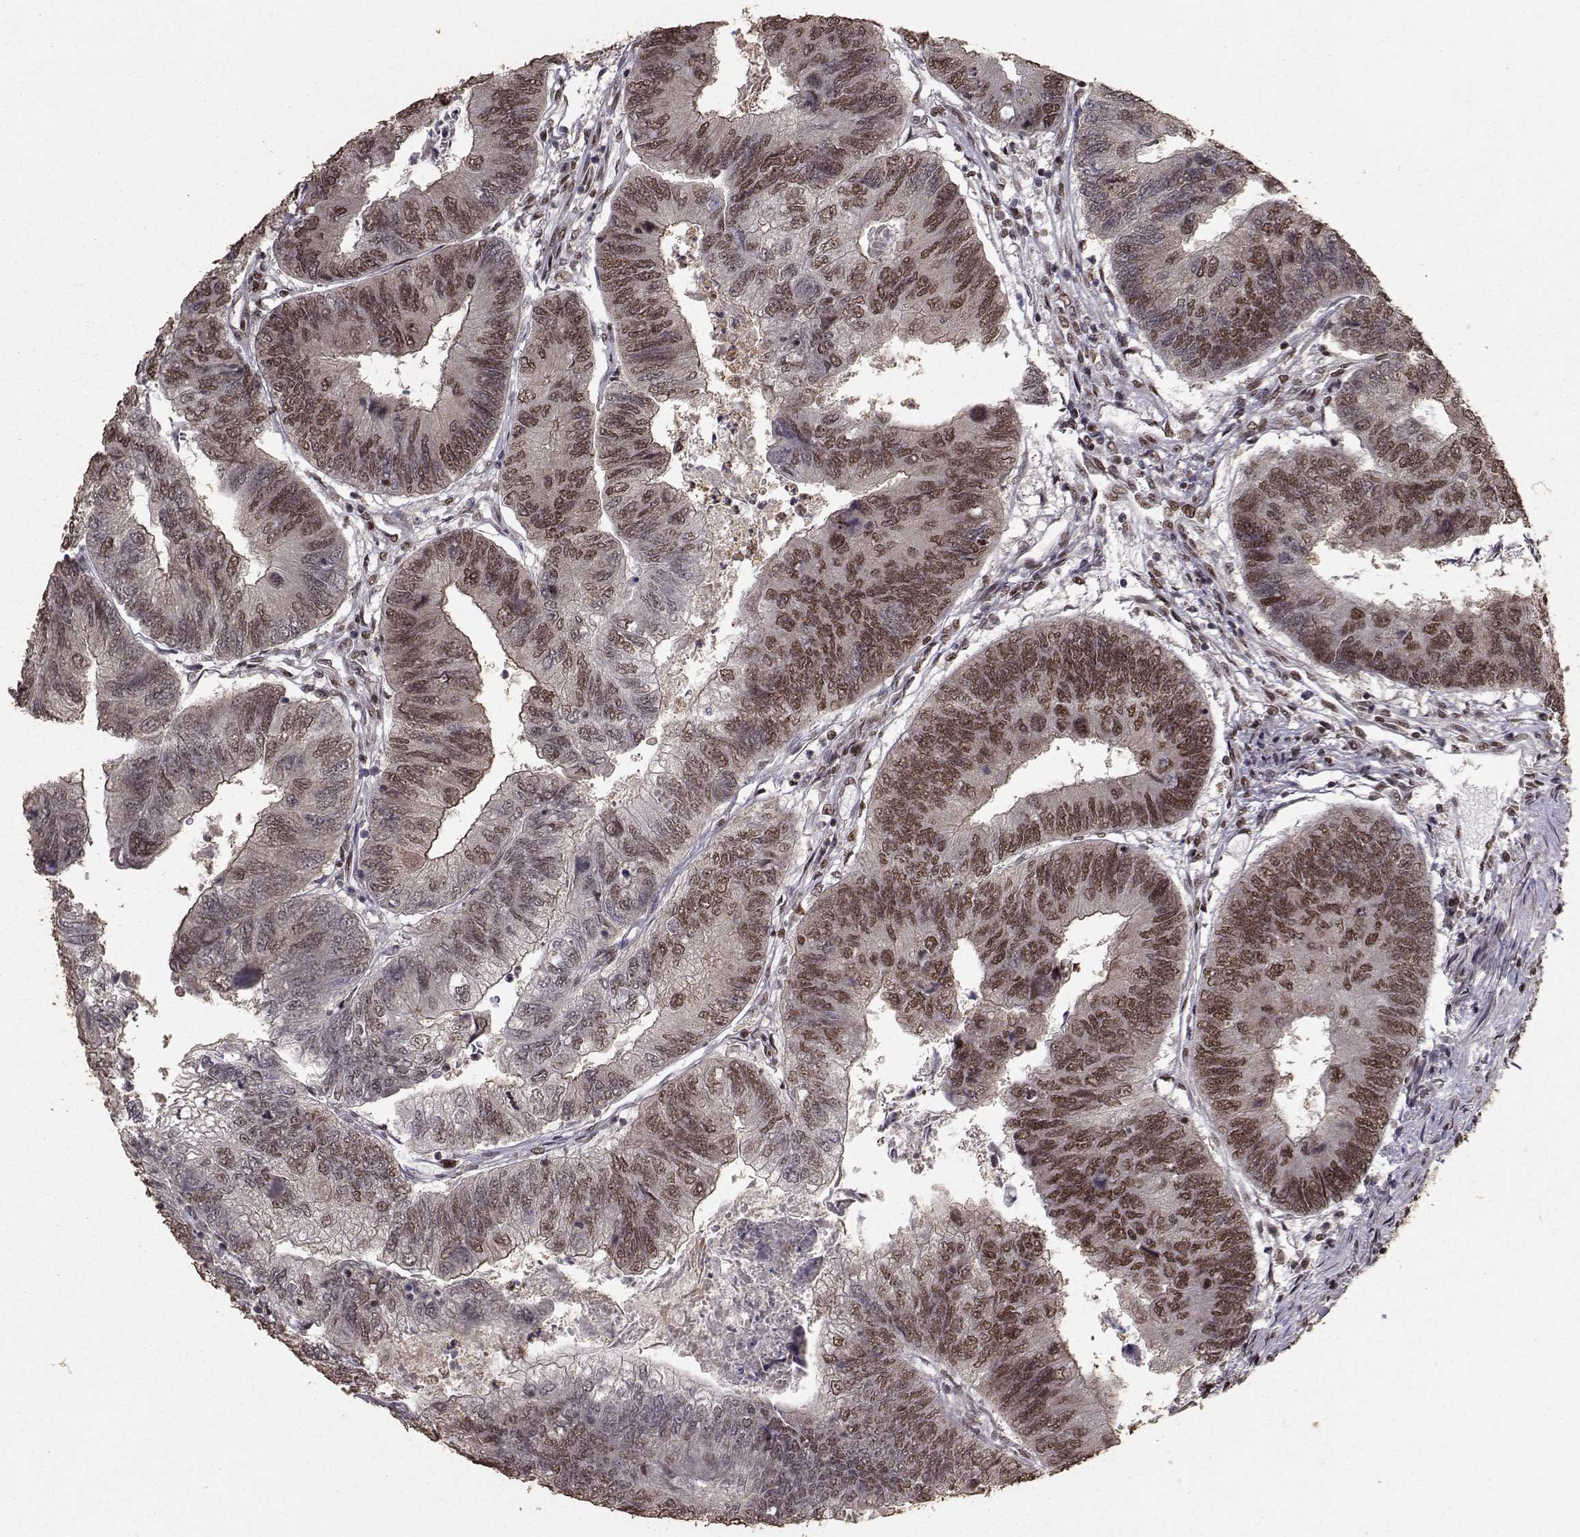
{"staining": {"intensity": "strong", "quantity": "25%-75%", "location": "nuclear"}, "tissue": "colorectal cancer", "cell_type": "Tumor cells", "image_type": "cancer", "snomed": [{"axis": "morphology", "description": "Adenocarcinoma, NOS"}, {"axis": "topography", "description": "Colon"}], "caption": "Tumor cells reveal high levels of strong nuclear positivity in approximately 25%-75% of cells in adenocarcinoma (colorectal). Using DAB (3,3'-diaminobenzidine) (brown) and hematoxylin (blue) stains, captured at high magnification using brightfield microscopy.", "gene": "SF1", "patient": {"sex": "female", "age": 67}}